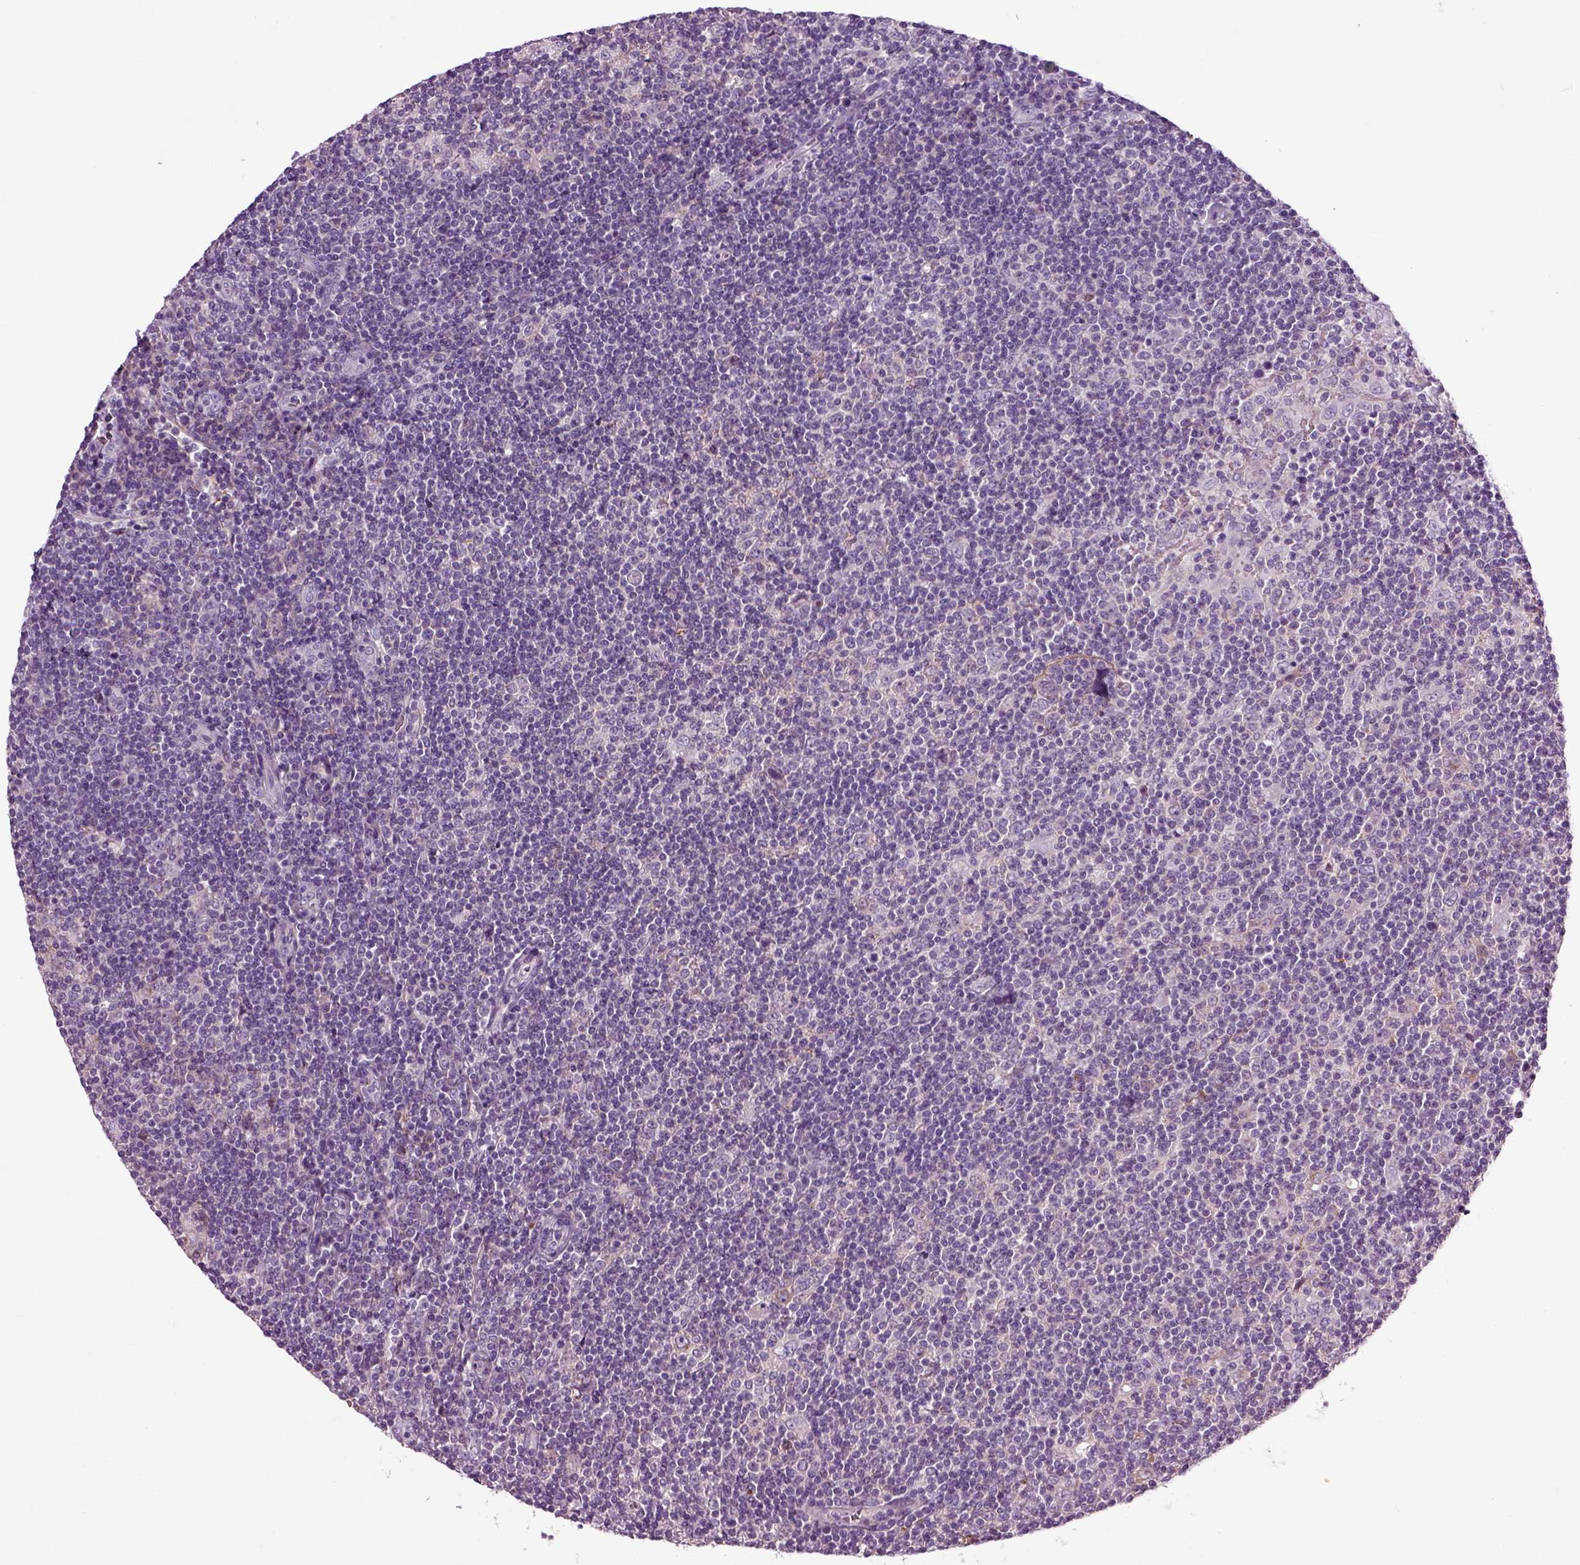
{"staining": {"intensity": "negative", "quantity": "none", "location": "none"}, "tissue": "lymphoma", "cell_type": "Tumor cells", "image_type": "cancer", "snomed": [{"axis": "morphology", "description": "Hodgkin's disease, NOS"}, {"axis": "topography", "description": "Lymph node"}], "caption": "A photomicrograph of human lymphoma is negative for staining in tumor cells. (IHC, brightfield microscopy, high magnification).", "gene": "SPON1", "patient": {"sex": "male", "age": 40}}